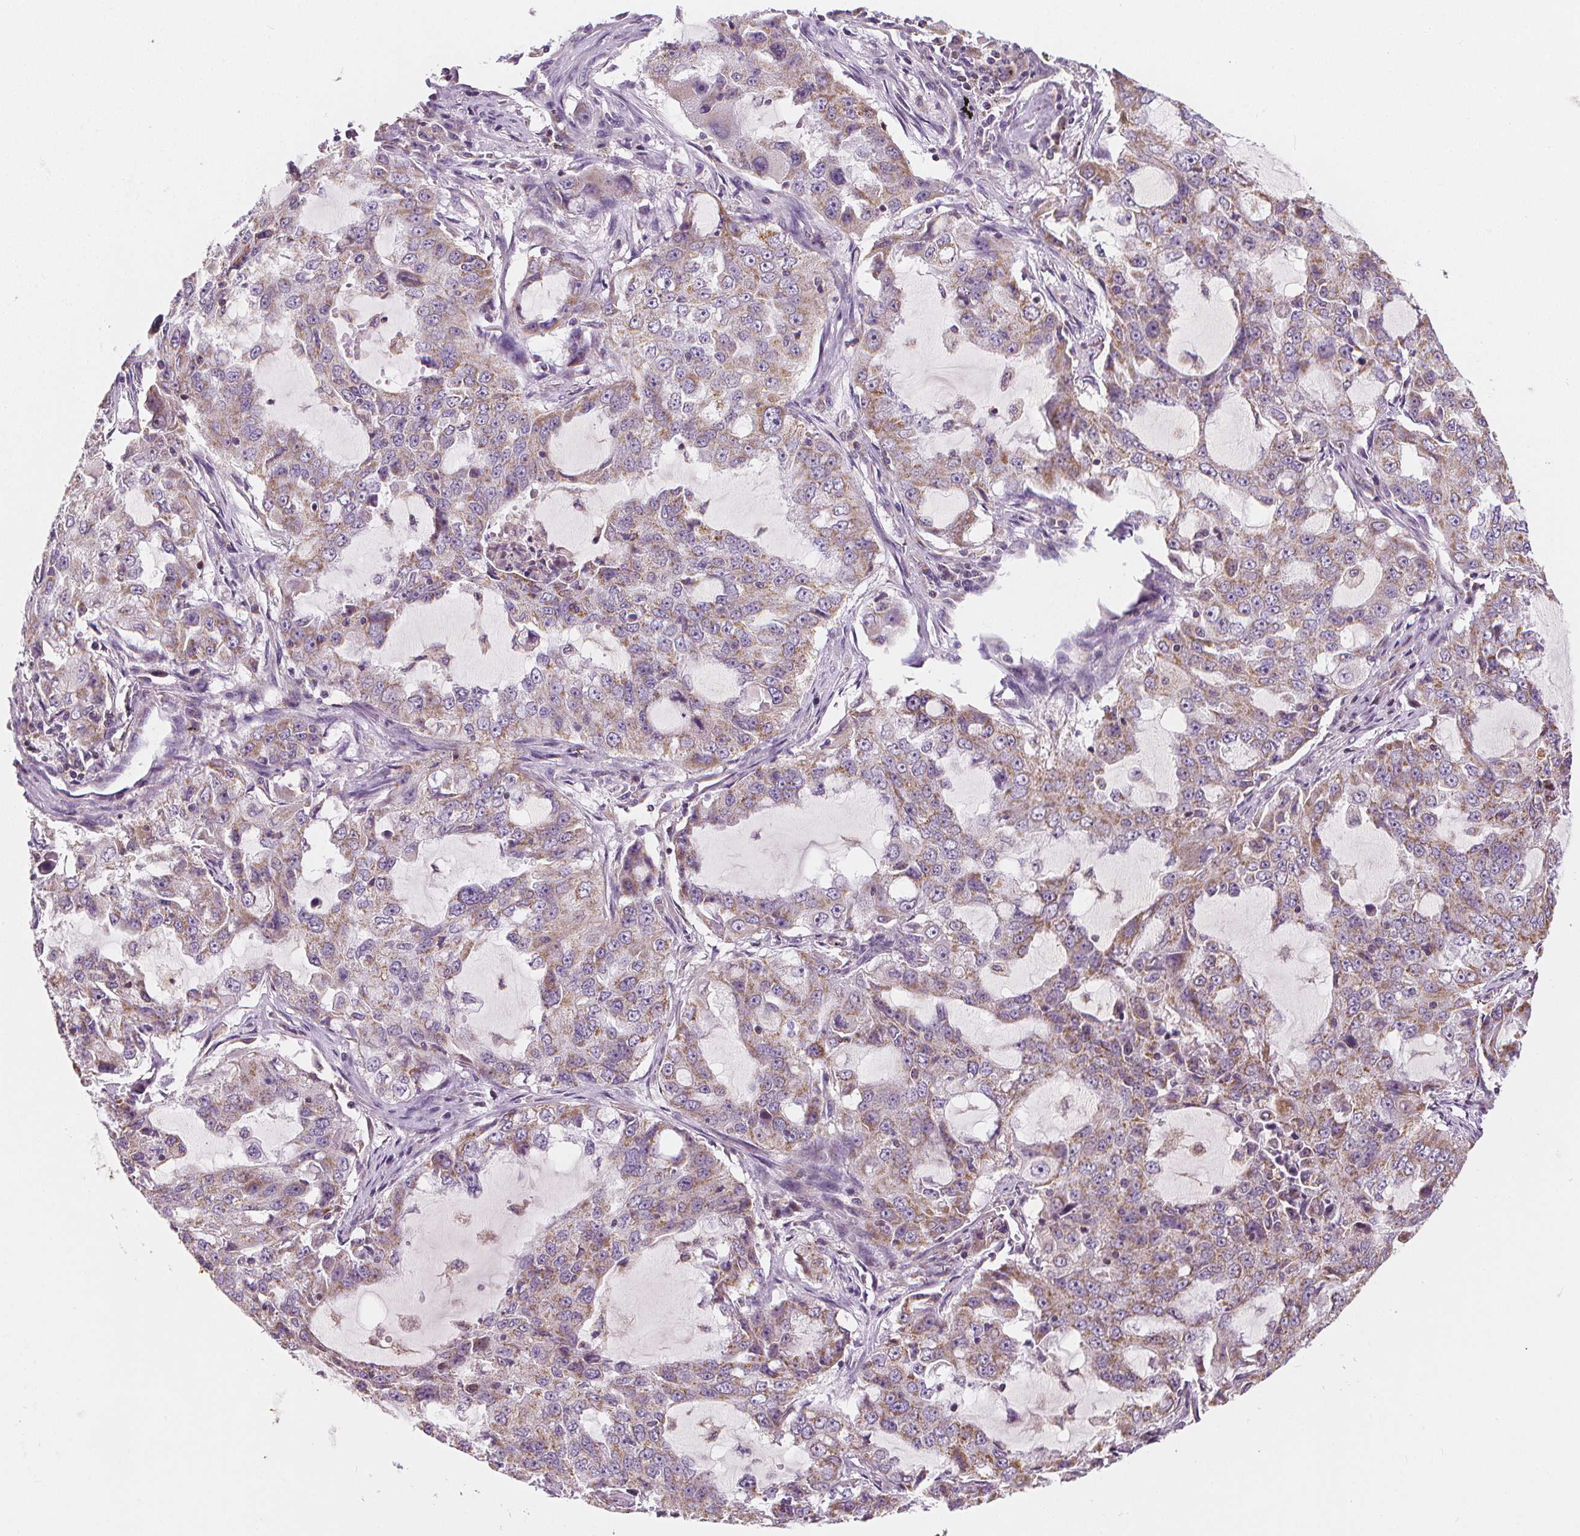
{"staining": {"intensity": "weak", "quantity": "25%-75%", "location": "cytoplasmic/membranous"}, "tissue": "lung cancer", "cell_type": "Tumor cells", "image_type": "cancer", "snomed": [{"axis": "morphology", "description": "Adenocarcinoma, NOS"}, {"axis": "topography", "description": "Lung"}], "caption": "This histopathology image demonstrates adenocarcinoma (lung) stained with immunohistochemistry (IHC) to label a protein in brown. The cytoplasmic/membranous of tumor cells show weak positivity for the protein. Nuclei are counter-stained blue.", "gene": "RAB20", "patient": {"sex": "female", "age": 61}}